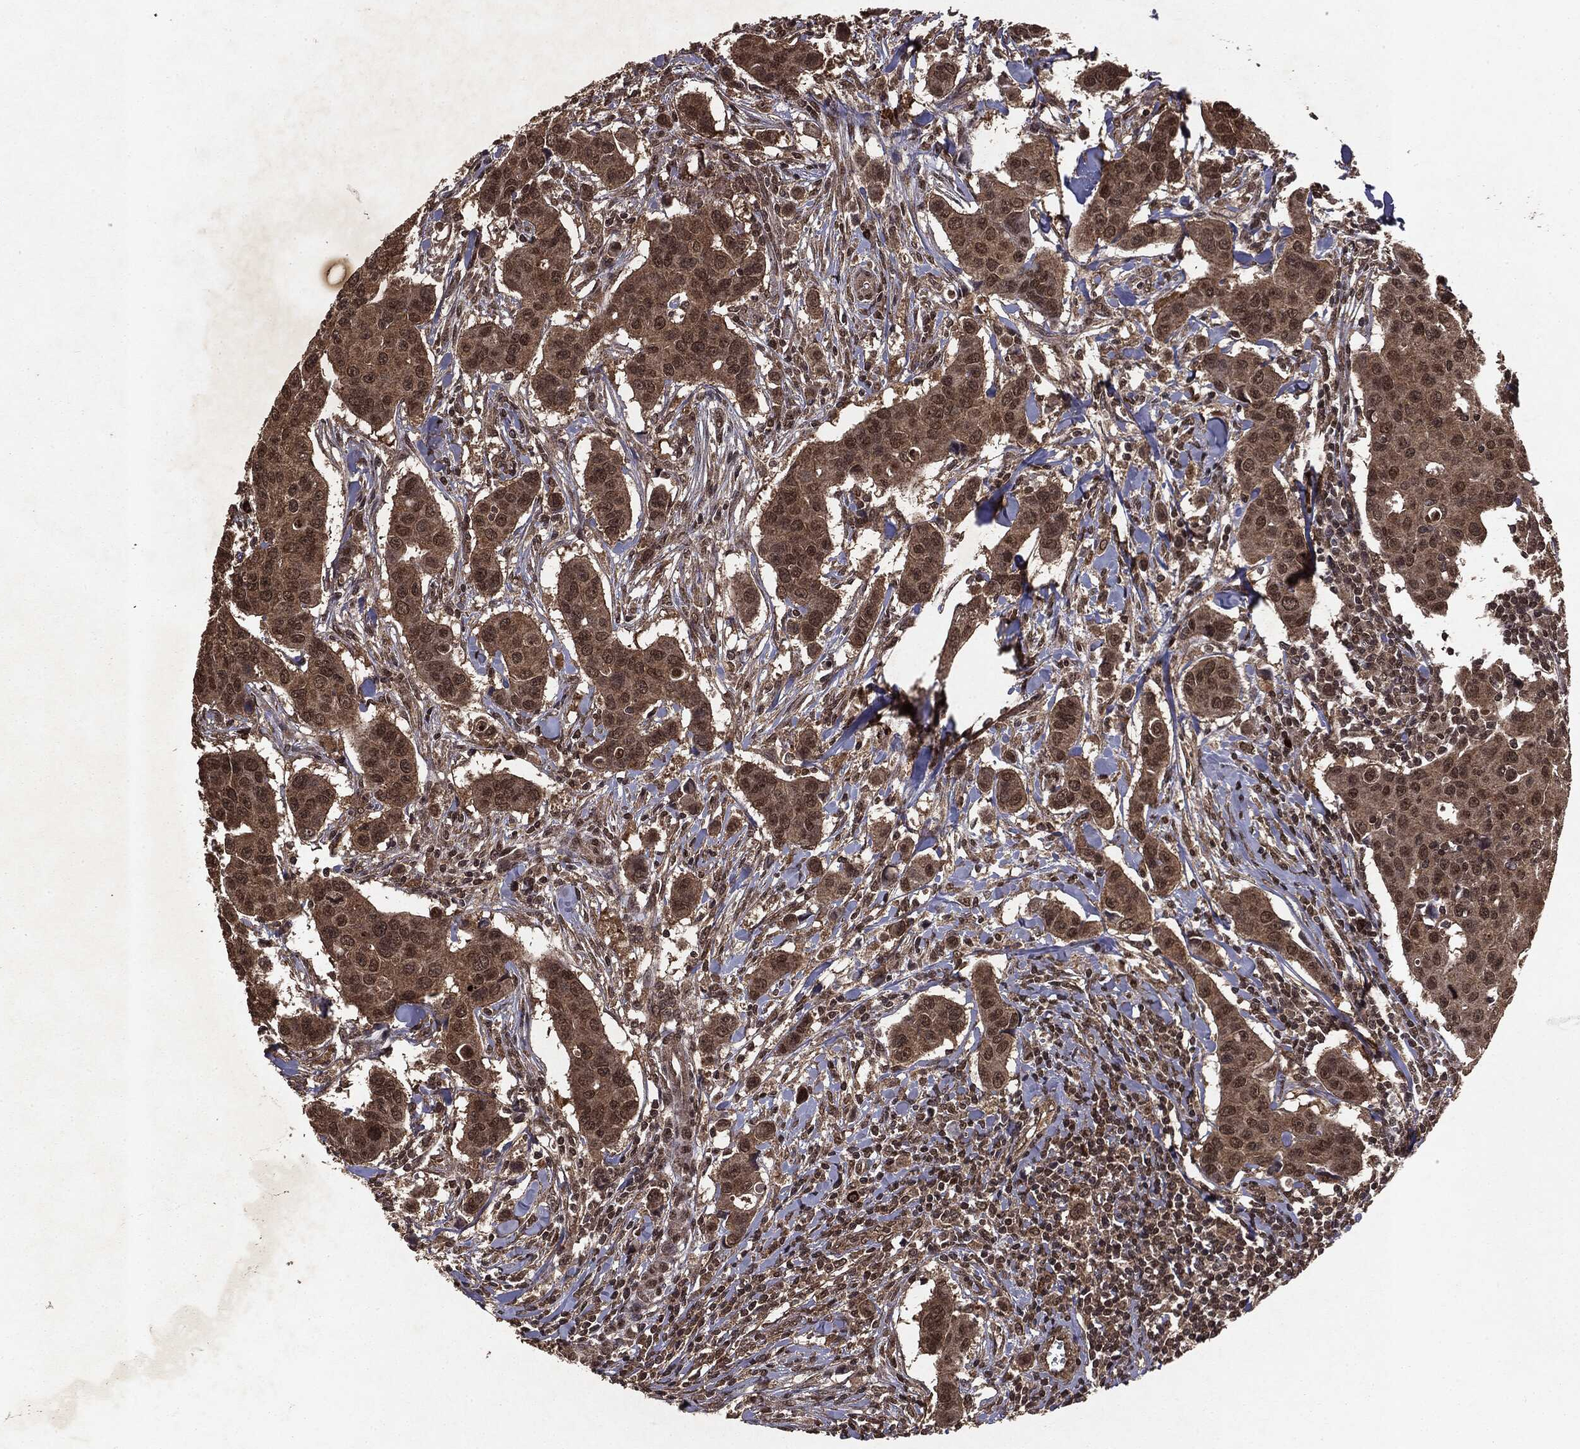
{"staining": {"intensity": "moderate", "quantity": "25%-75%", "location": "cytoplasmic/membranous,nuclear"}, "tissue": "breast cancer", "cell_type": "Tumor cells", "image_type": "cancer", "snomed": [{"axis": "morphology", "description": "Duct carcinoma"}, {"axis": "topography", "description": "Breast"}], "caption": "Human breast infiltrating ductal carcinoma stained with a protein marker displays moderate staining in tumor cells.", "gene": "PEBP1", "patient": {"sex": "female", "age": 24}}